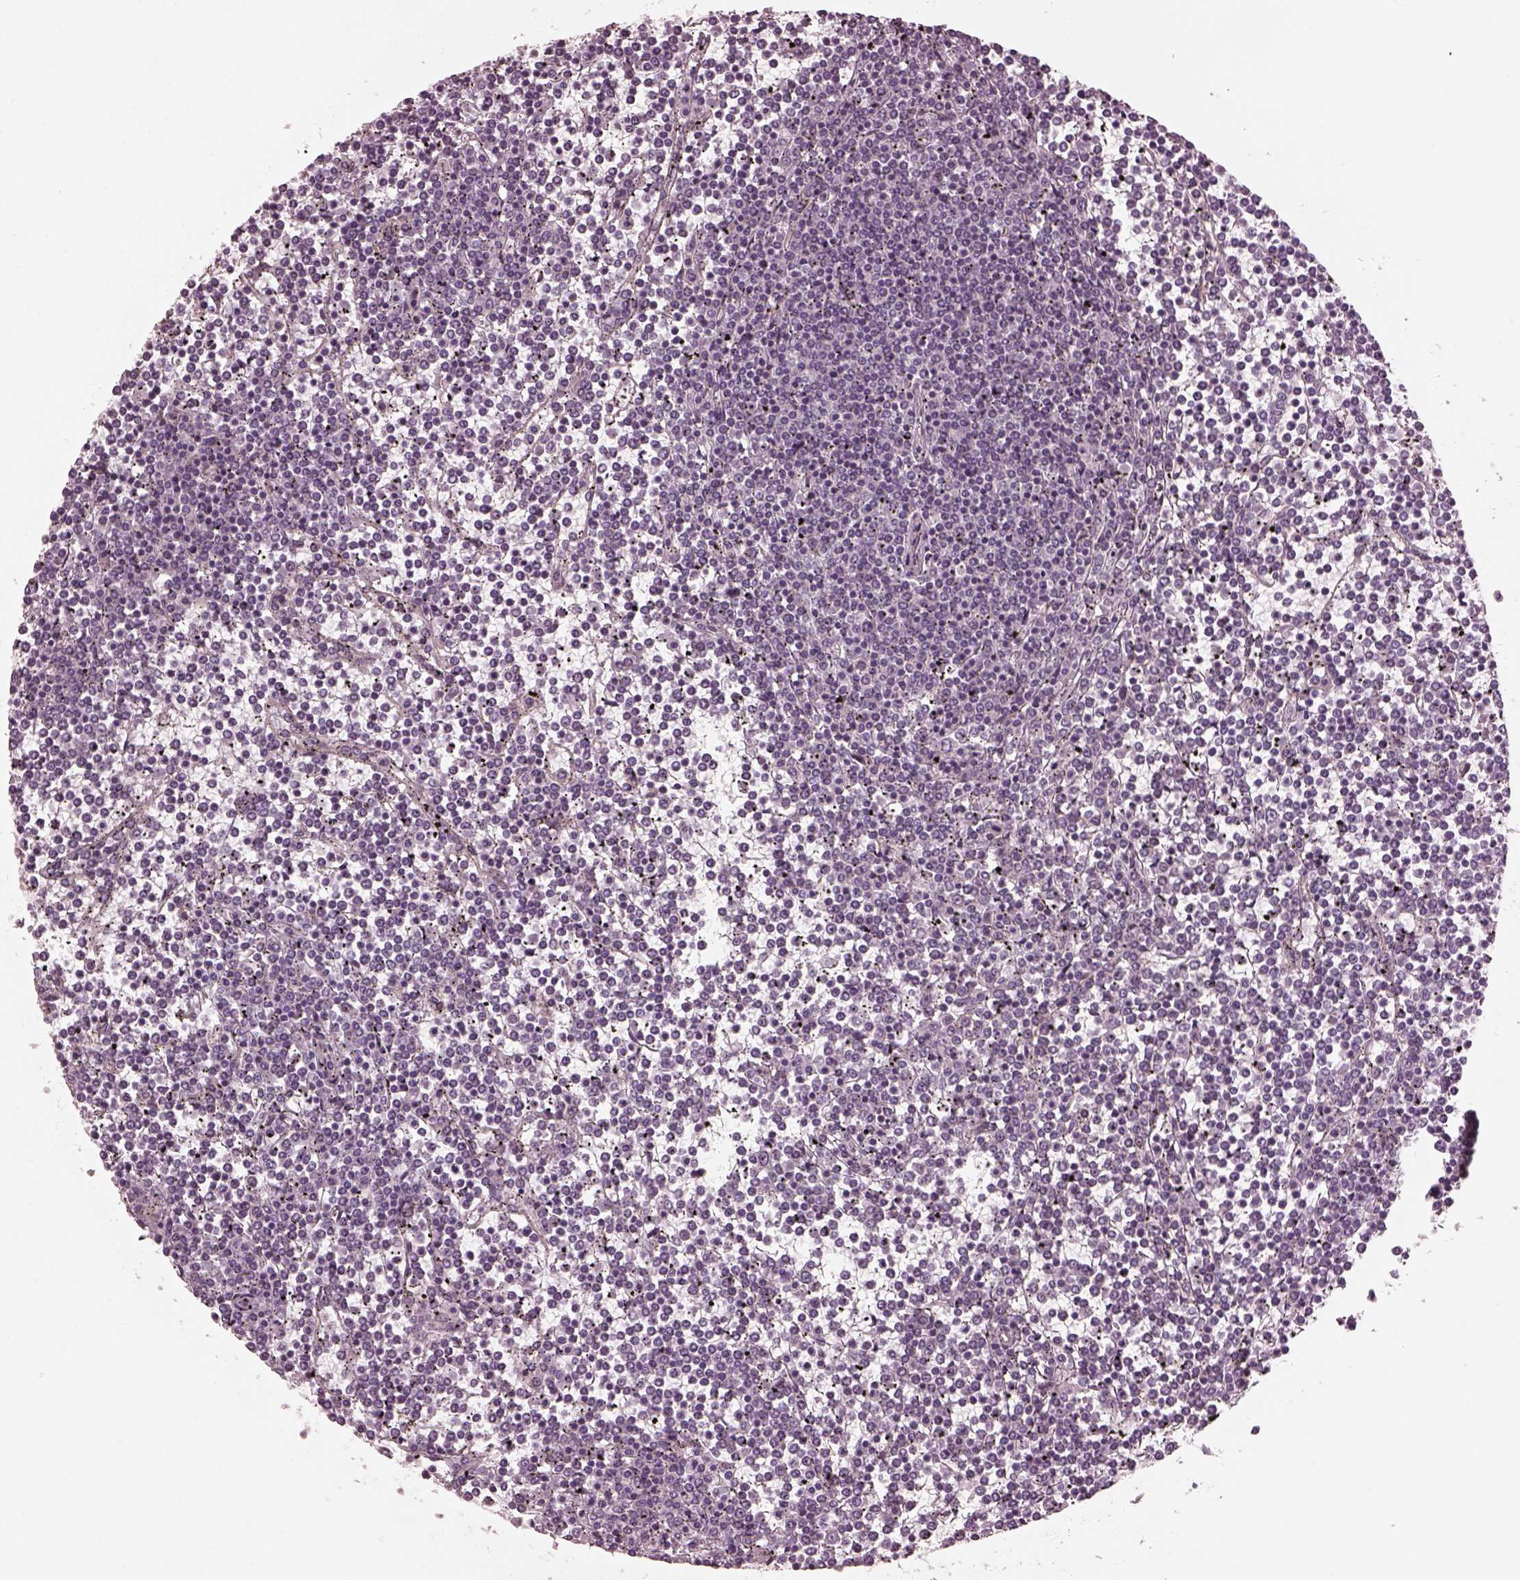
{"staining": {"intensity": "negative", "quantity": "none", "location": "none"}, "tissue": "lymphoma", "cell_type": "Tumor cells", "image_type": "cancer", "snomed": [{"axis": "morphology", "description": "Malignant lymphoma, non-Hodgkin's type, Low grade"}, {"axis": "topography", "description": "Spleen"}], "caption": "DAB (3,3'-diaminobenzidine) immunohistochemical staining of human malignant lymphoma, non-Hodgkin's type (low-grade) demonstrates no significant positivity in tumor cells.", "gene": "ODAD1", "patient": {"sex": "female", "age": 19}}